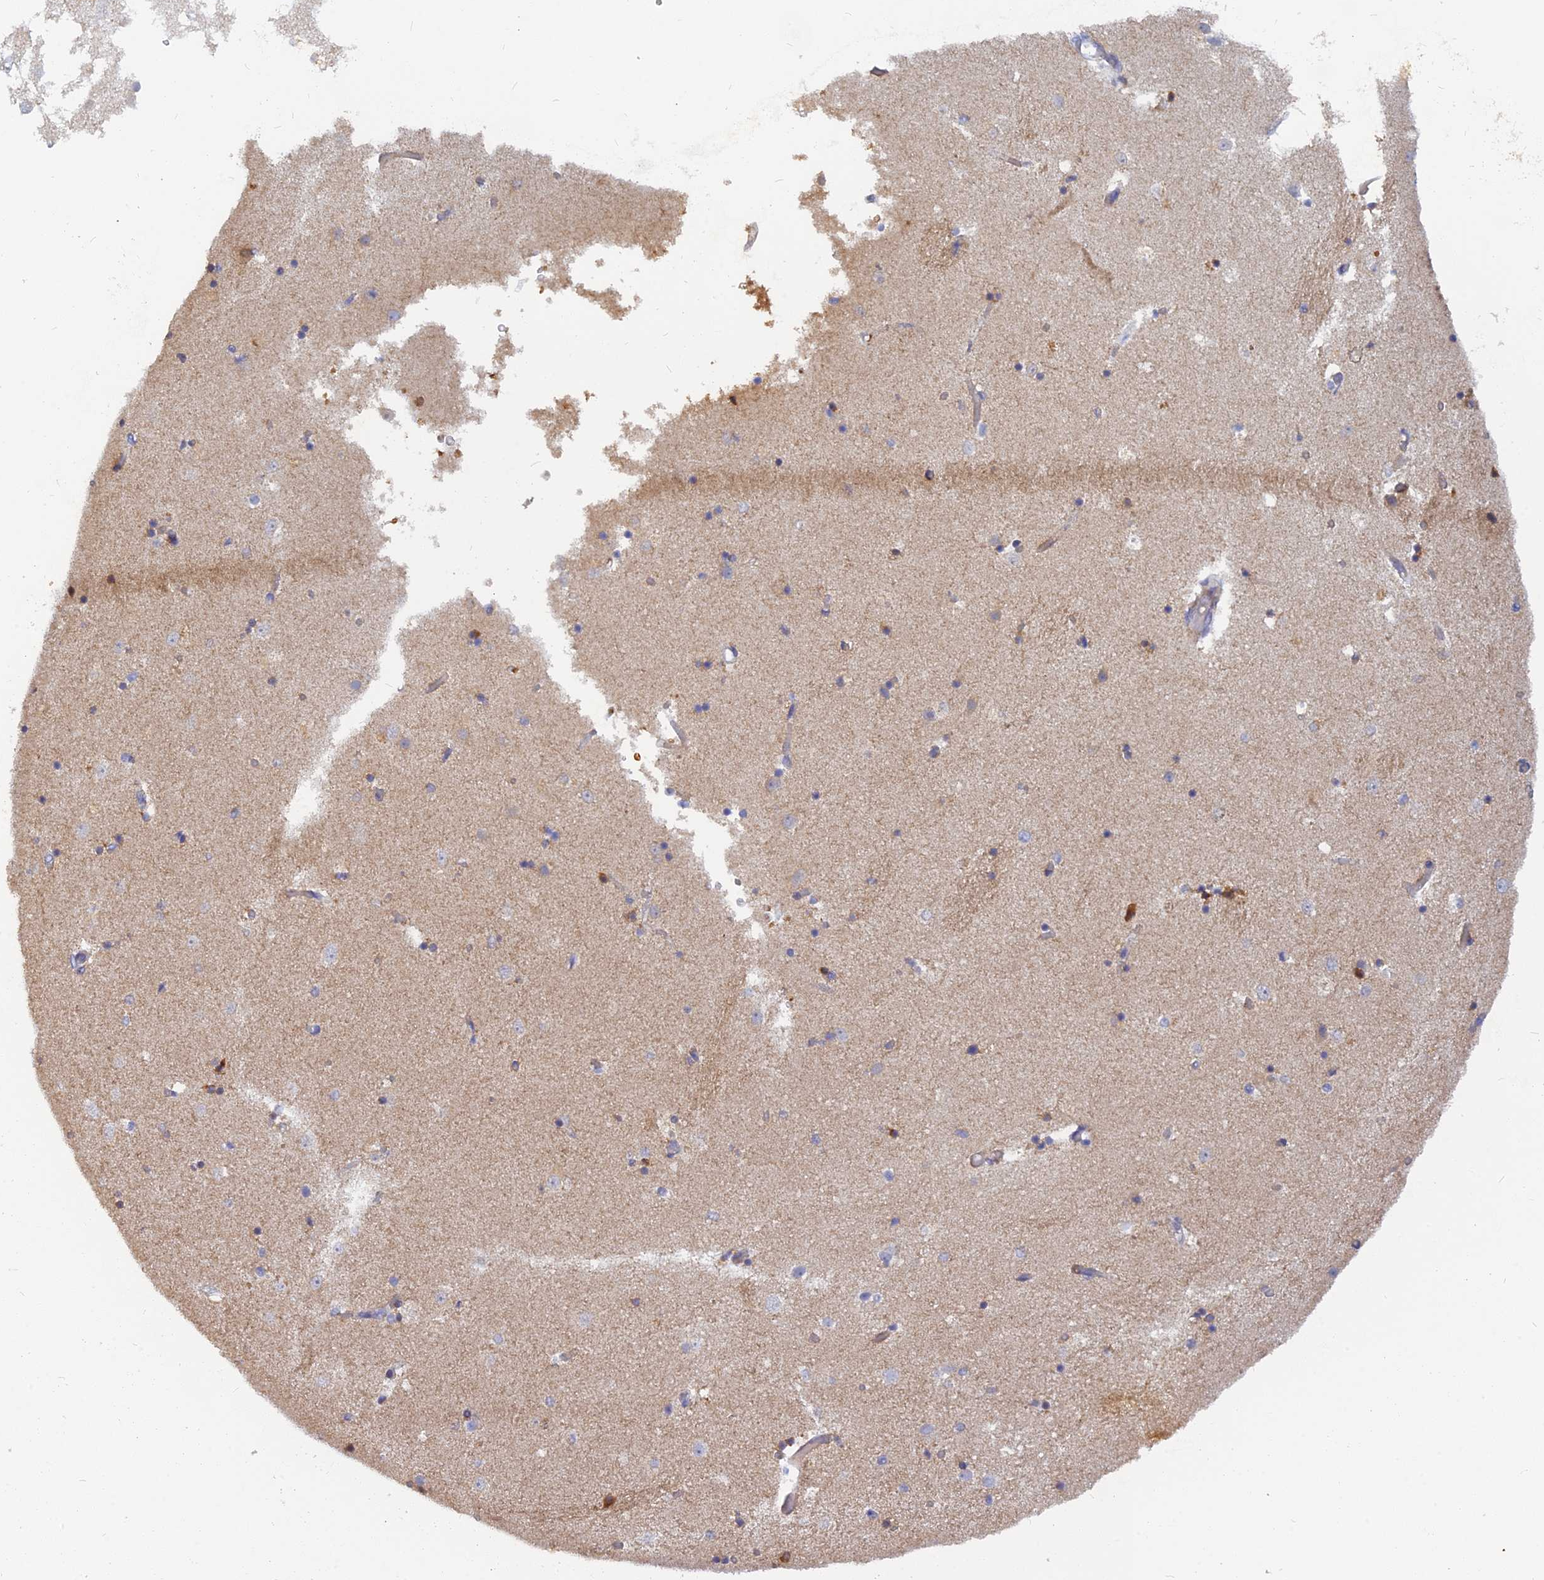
{"staining": {"intensity": "weak", "quantity": "25%-75%", "location": "cytoplasmic/membranous,nuclear"}, "tissue": "caudate", "cell_type": "Glial cells", "image_type": "normal", "snomed": [{"axis": "morphology", "description": "Normal tissue, NOS"}, {"axis": "topography", "description": "Lateral ventricle wall"}], "caption": "Caudate stained with immunohistochemistry (IHC) demonstrates weak cytoplasmic/membranous,nuclear staining in approximately 25%-75% of glial cells. The staining was performed using DAB to visualize the protein expression in brown, while the nuclei were stained in blue with hematoxylin (Magnification: 20x).", "gene": "CACNA1B", "patient": {"sex": "female", "age": 52}}